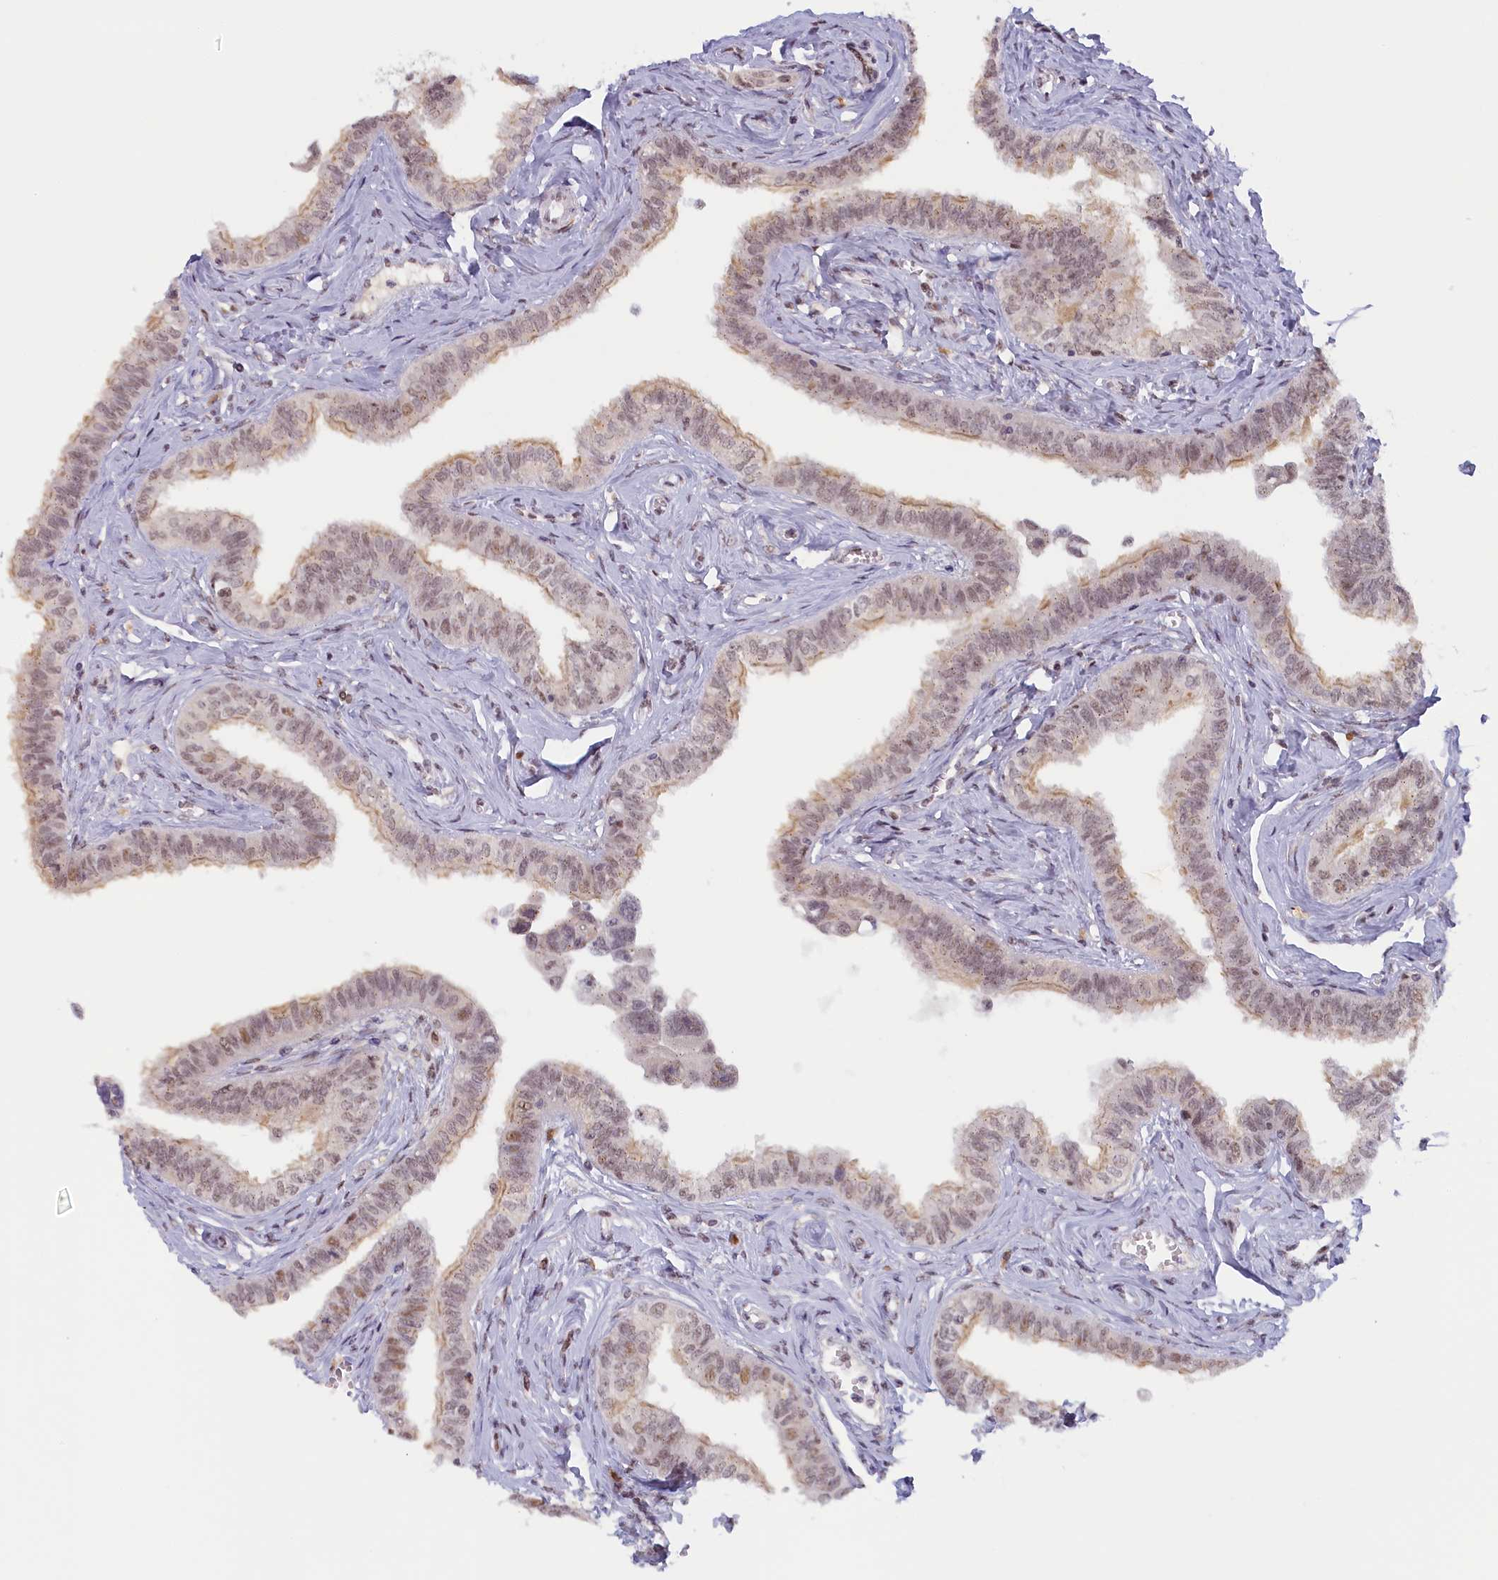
{"staining": {"intensity": "moderate", "quantity": "25%-75%", "location": "cytoplasmic/membranous,nuclear"}, "tissue": "fallopian tube", "cell_type": "Glandular cells", "image_type": "normal", "snomed": [{"axis": "morphology", "description": "Normal tissue, NOS"}, {"axis": "morphology", "description": "Carcinoma, NOS"}, {"axis": "topography", "description": "Fallopian tube"}, {"axis": "topography", "description": "Ovary"}], "caption": "The image exhibits immunohistochemical staining of unremarkable fallopian tube. There is moderate cytoplasmic/membranous,nuclear staining is seen in about 25%-75% of glandular cells. The staining was performed using DAB (3,3'-diaminobenzidine) to visualize the protein expression in brown, while the nuclei were stained in blue with hematoxylin (Magnification: 20x).", "gene": "SEC31B", "patient": {"sex": "female", "age": 59}}